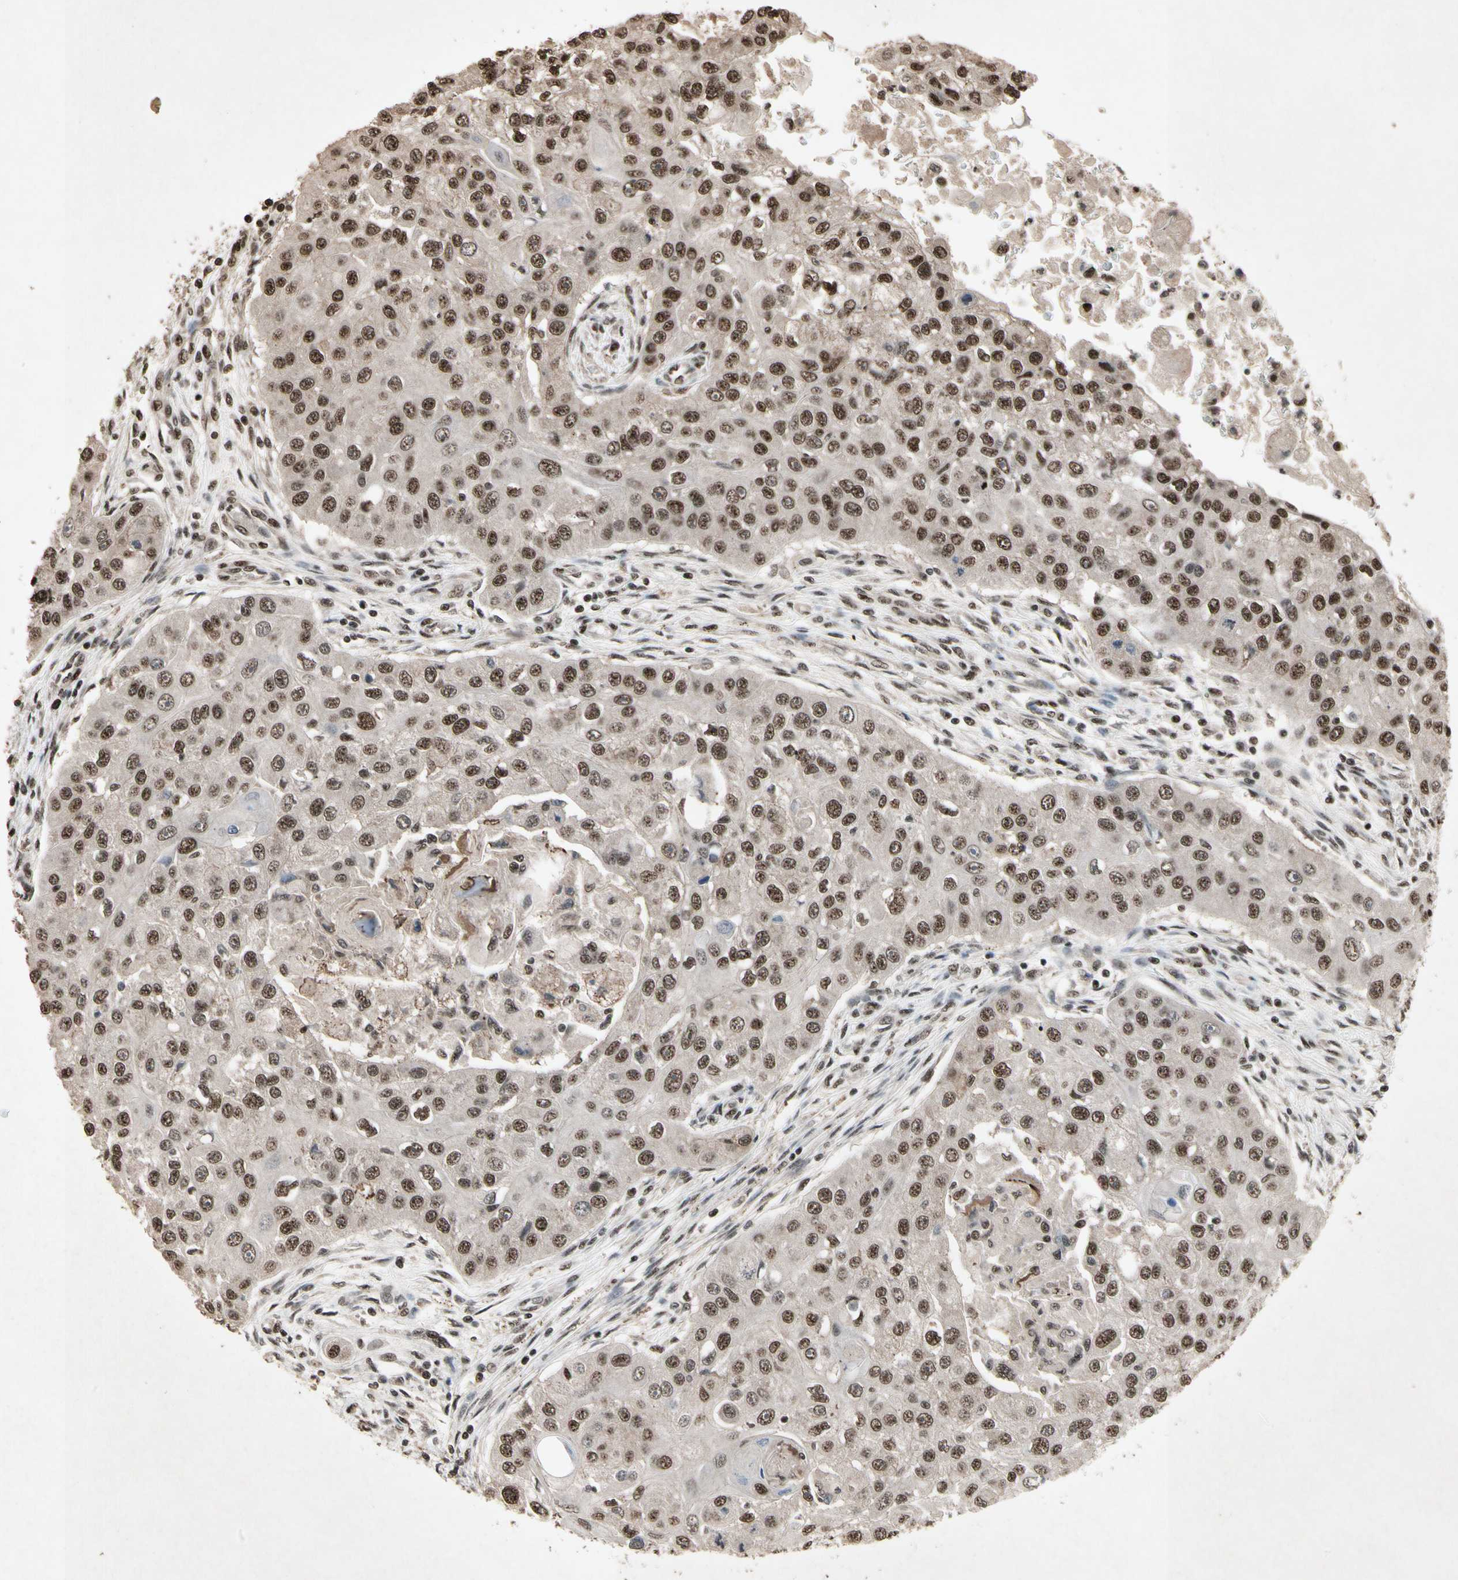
{"staining": {"intensity": "strong", "quantity": ">75%", "location": "nuclear"}, "tissue": "head and neck cancer", "cell_type": "Tumor cells", "image_type": "cancer", "snomed": [{"axis": "morphology", "description": "Normal tissue, NOS"}, {"axis": "morphology", "description": "Squamous cell carcinoma, NOS"}, {"axis": "topography", "description": "Skeletal muscle"}, {"axis": "topography", "description": "Head-Neck"}], "caption": "IHC image of head and neck cancer (squamous cell carcinoma) stained for a protein (brown), which reveals high levels of strong nuclear staining in about >75% of tumor cells.", "gene": "TBX2", "patient": {"sex": "male", "age": 51}}